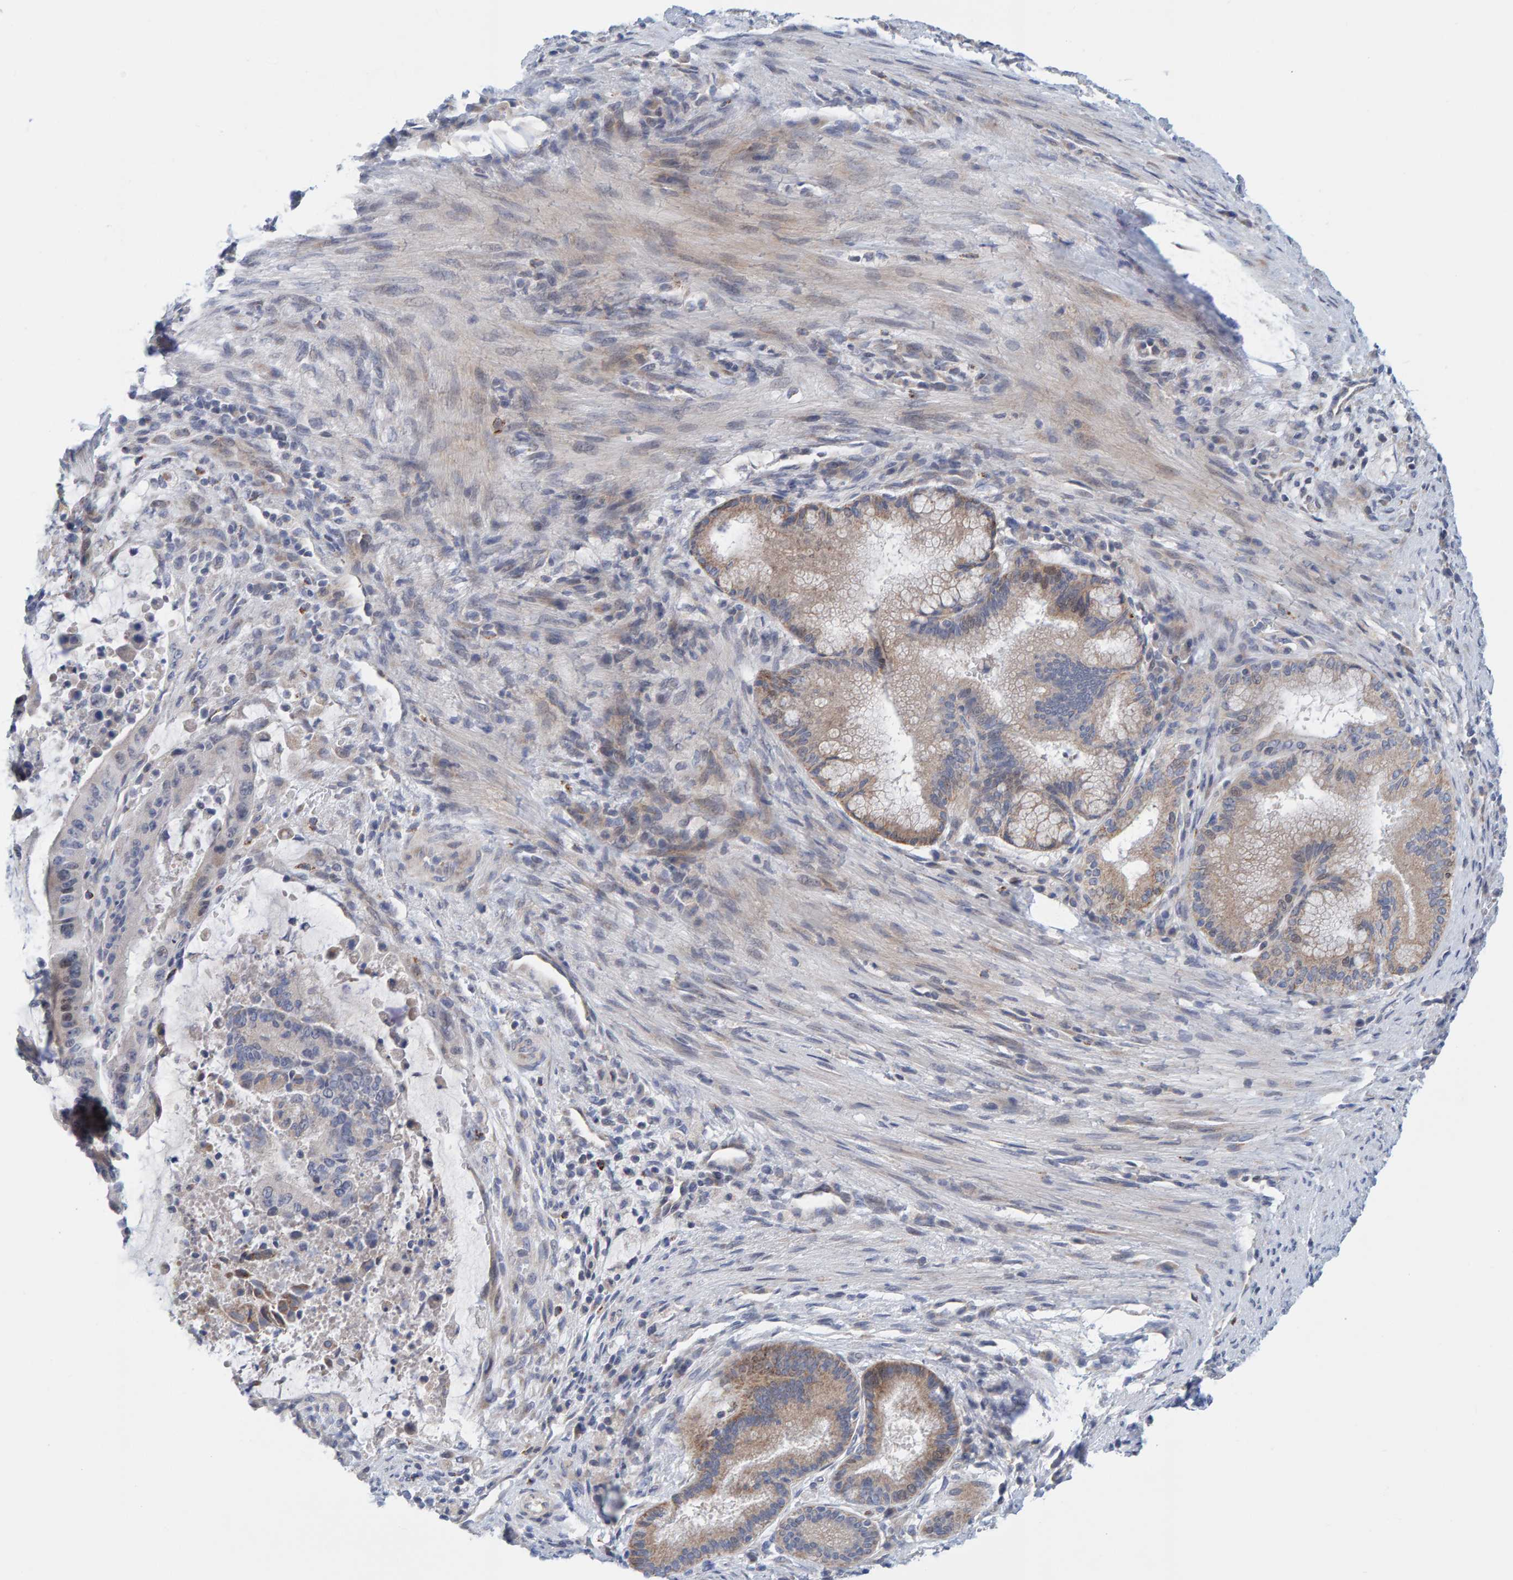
{"staining": {"intensity": "weak", "quantity": "25%-75%", "location": "cytoplasmic/membranous"}, "tissue": "liver cancer", "cell_type": "Tumor cells", "image_type": "cancer", "snomed": [{"axis": "morphology", "description": "Normal tissue, NOS"}, {"axis": "morphology", "description": "Cholangiocarcinoma"}, {"axis": "topography", "description": "Liver"}, {"axis": "topography", "description": "Peripheral nerve tissue"}], "caption": "A histopathology image of human liver cancer (cholangiocarcinoma) stained for a protein shows weak cytoplasmic/membranous brown staining in tumor cells.", "gene": "ZC3H3", "patient": {"sex": "female", "age": 73}}